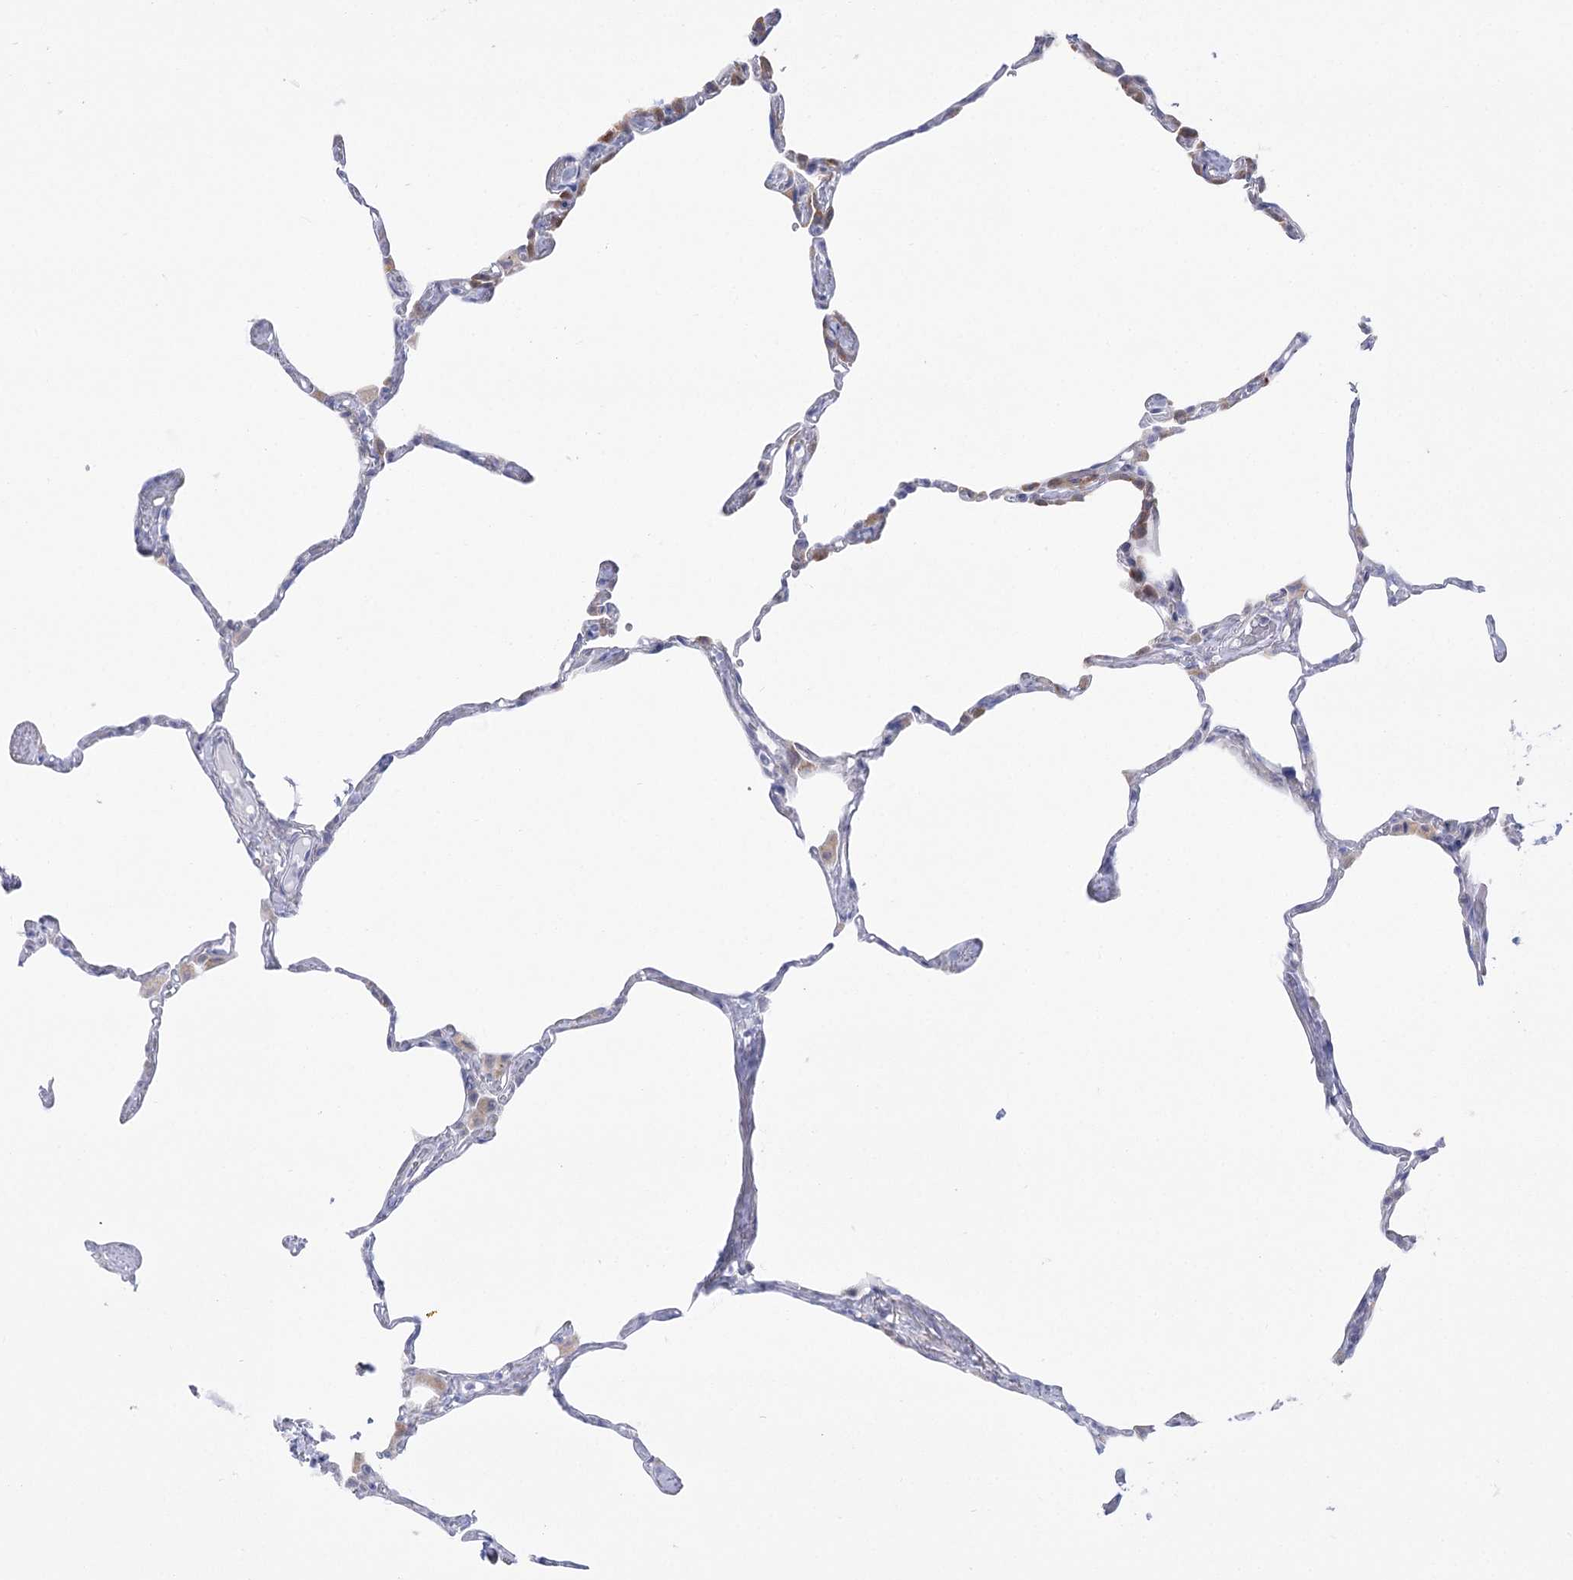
{"staining": {"intensity": "moderate", "quantity": "<25%", "location": "cytoplasmic/membranous"}, "tissue": "lung", "cell_type": "Alveolar cells", "image_type": "normal", "snomed": [{"axis": "morphology", "description": "Normal tissue, NOS"}, {"axis": "topography", "description": "Lung"}], "caption": "The micrograph demonstrates immunohistochemical staining of benign lung. There is moderate cytoplasmic/membranous expression is identified in approximately <25% of alveolar cells.", "gene": "SIAE", "patient": {"sex": "male", "age": 65}}